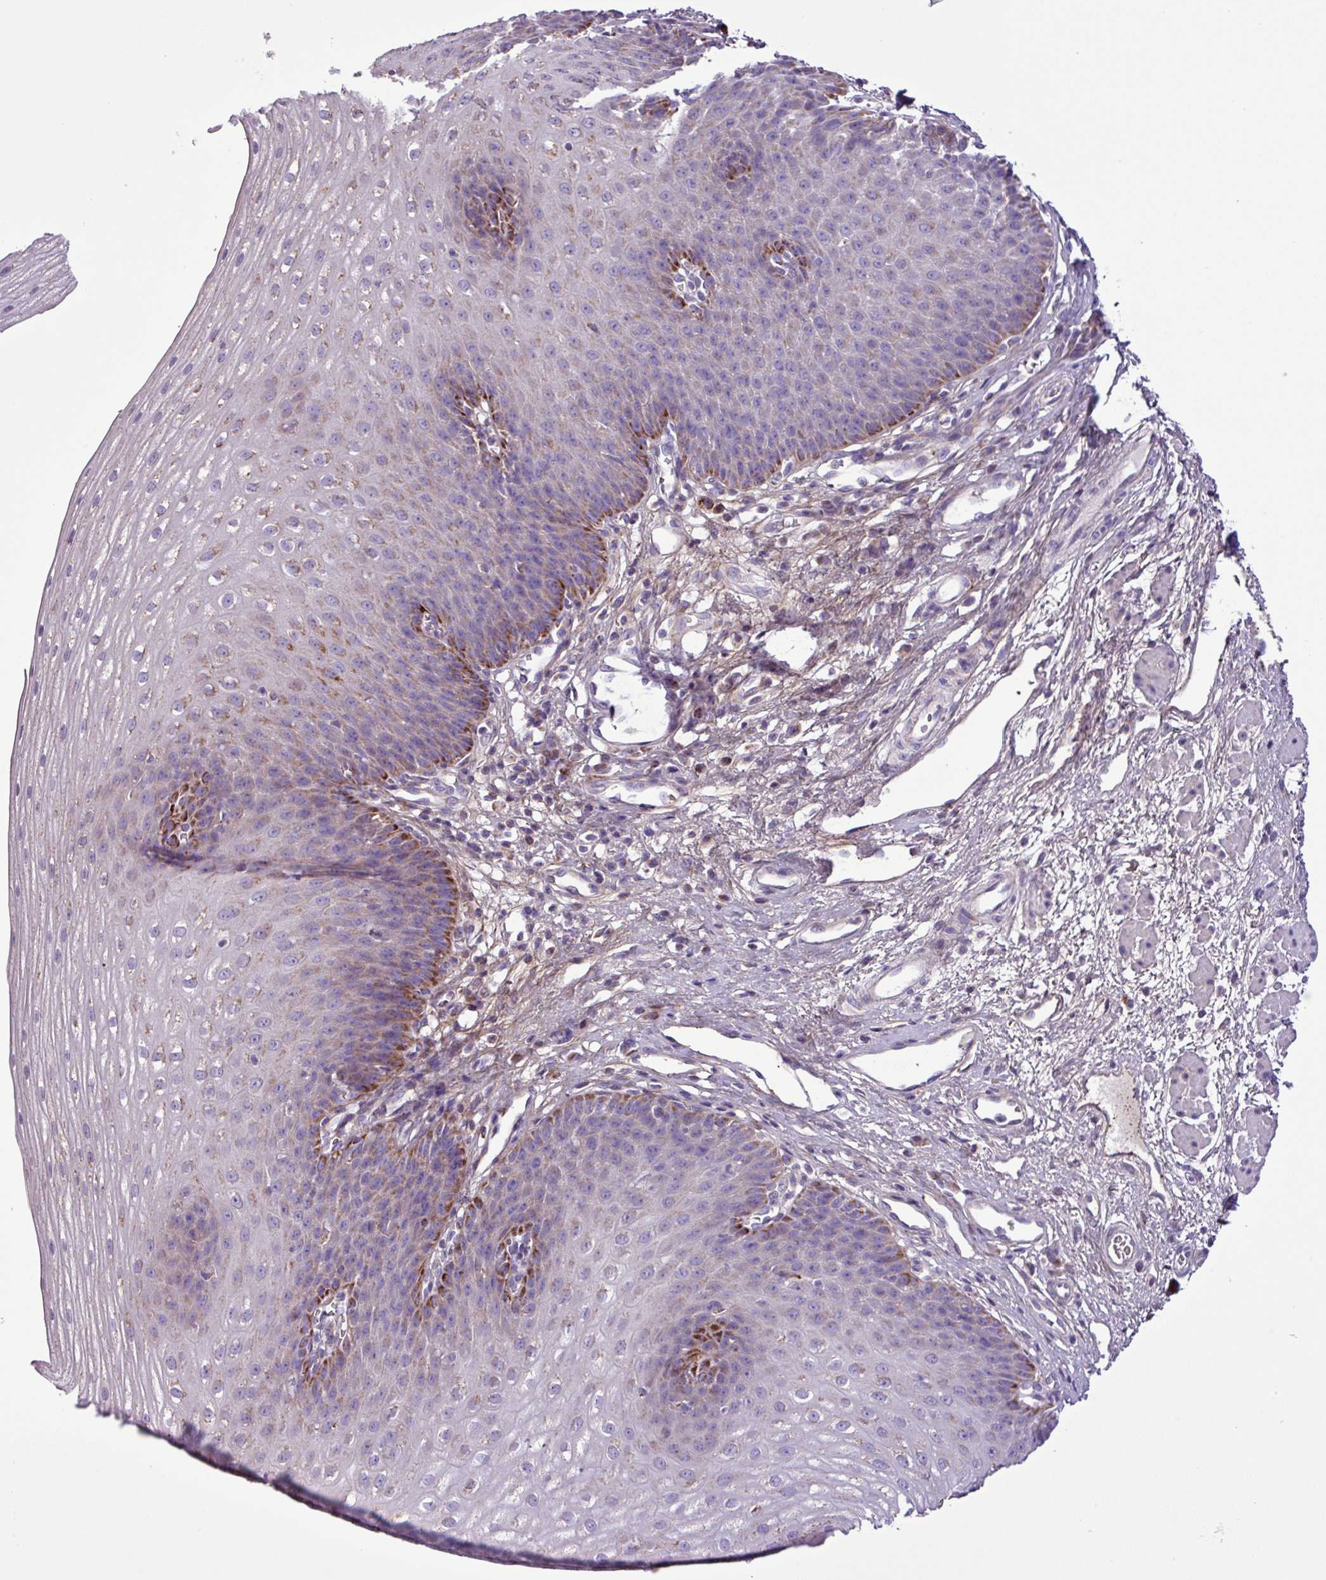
{"staining": {"intensity": "moderate", "quantity": "<25%", "location": "cytoplasmic/membranous"}, "tissue": "esophagus", "cell_type": "Squamous epithelial cells", "image_type": "normal", "snomed": [{"axis": "morphology", "description": "Normal tissue, NOS"}, {"axis": "topography", "description": "Esophagus"}], "caption": "This histopathology image exhibits IHC staining of unremarkable esophagus, with low moderate cytoplasmic/membranous staining in approximately <25% of squamous epithelial cells.", "gene": "FAM183A", "patient": {"sex": "male", "age": 71}}